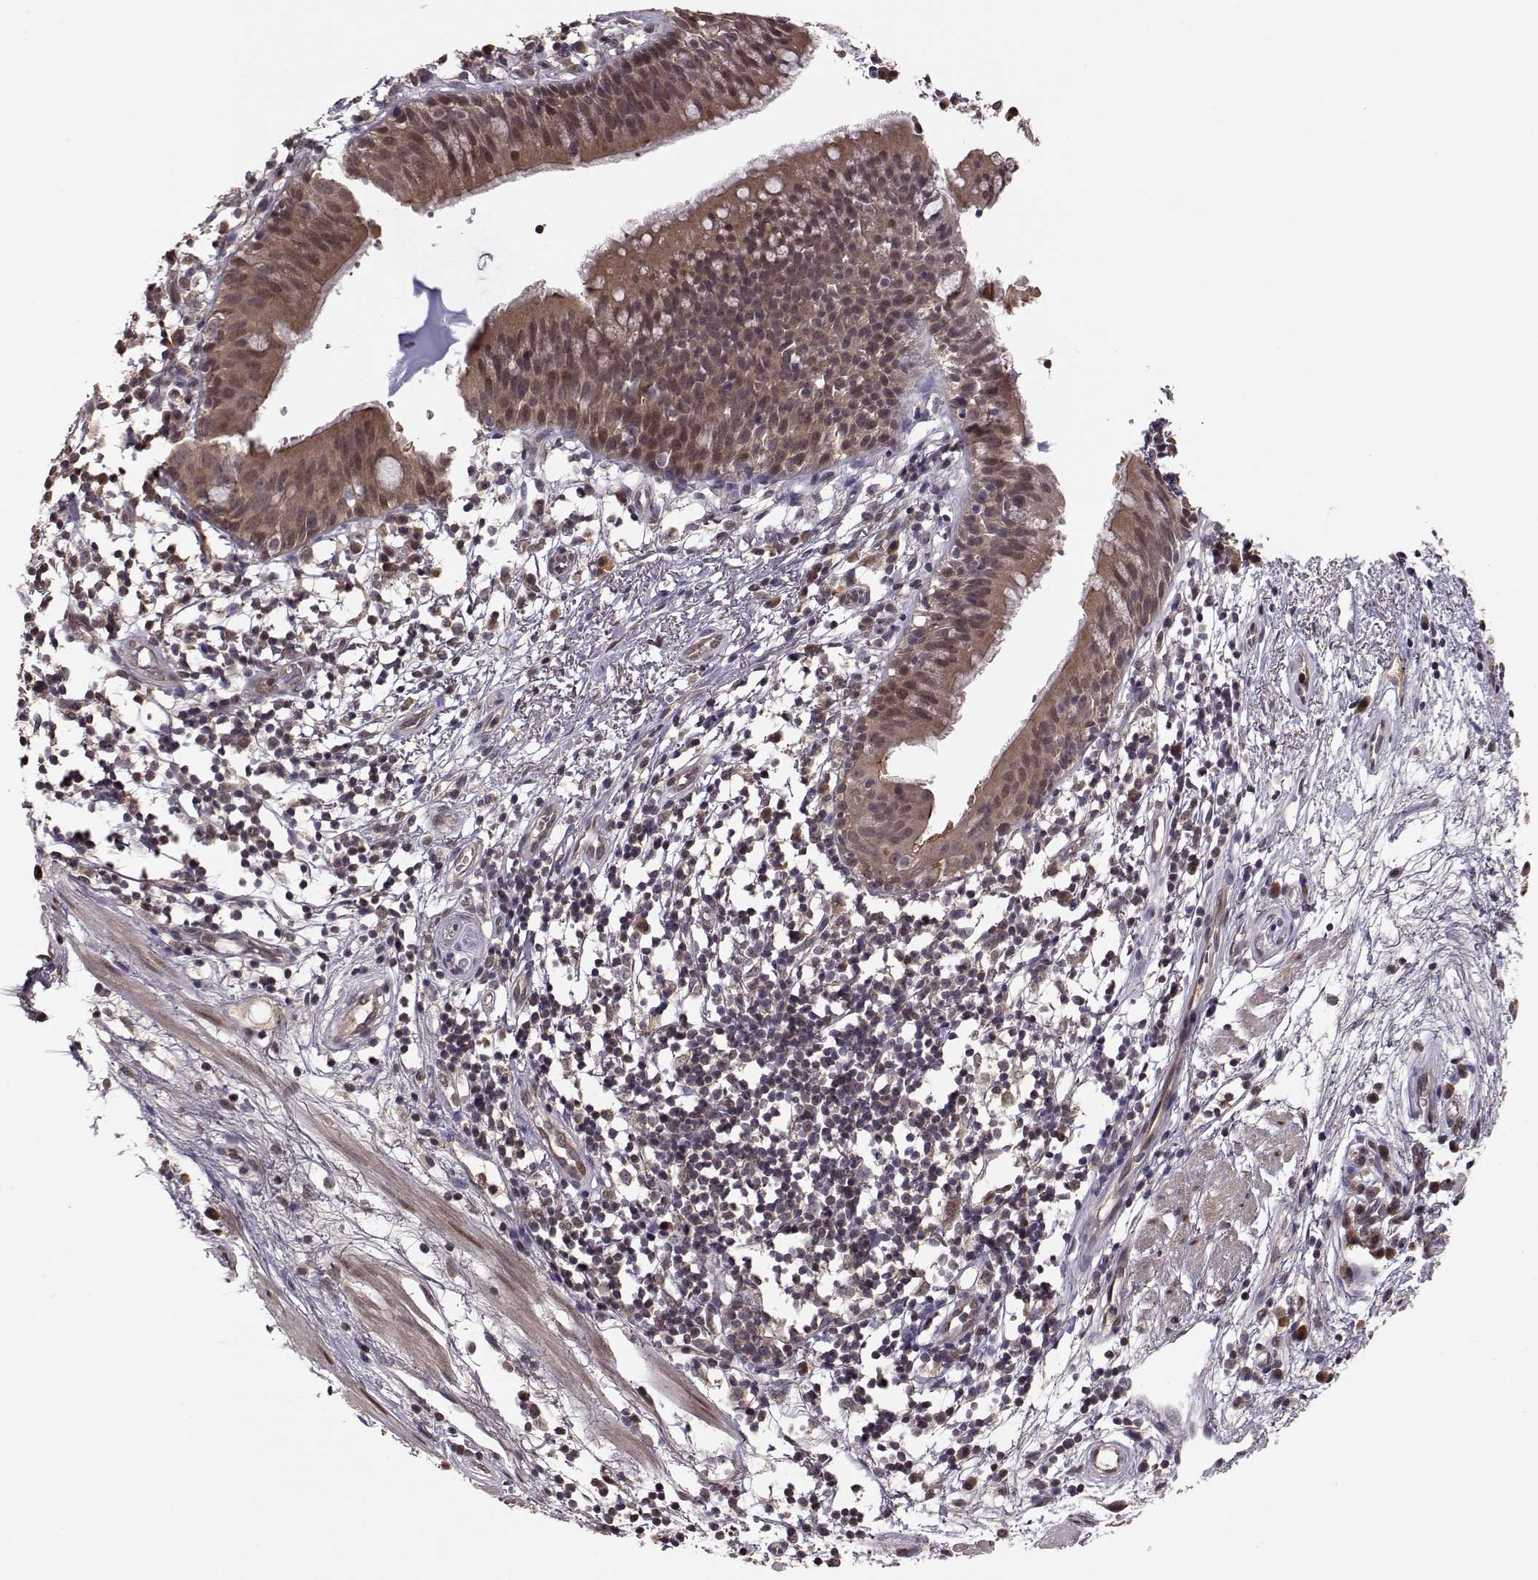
{"staining": {"intensity": "moderate", "quantity": ">75%", "location": "cytoplasmic/membranous"}, "tissue": "bronchus", "cell_type": "Respiratory epithelial cells", "image_type": "normal", "snomed": [{"axis": "morphology", "description": "Normal tissue, NOS"}, {"axis": "topography", "description": "Cartilage tissue"}, {"axis": "topography", "description": "Bronchus"}], "caption": "The image demonstrates immunohistochemical staining of unremarkable bronchus. There is moderate cytoplasmic/membranous expression is identified in approximately >75% of respiratory epithelial cells. The protein of interest is stained brown, and the nuclei are stained in blue (DAB IHC with brightfield microscopy, high magnification).", "gene": "PLEKHG3", "patient": {"sex": "male", "age": 58}}